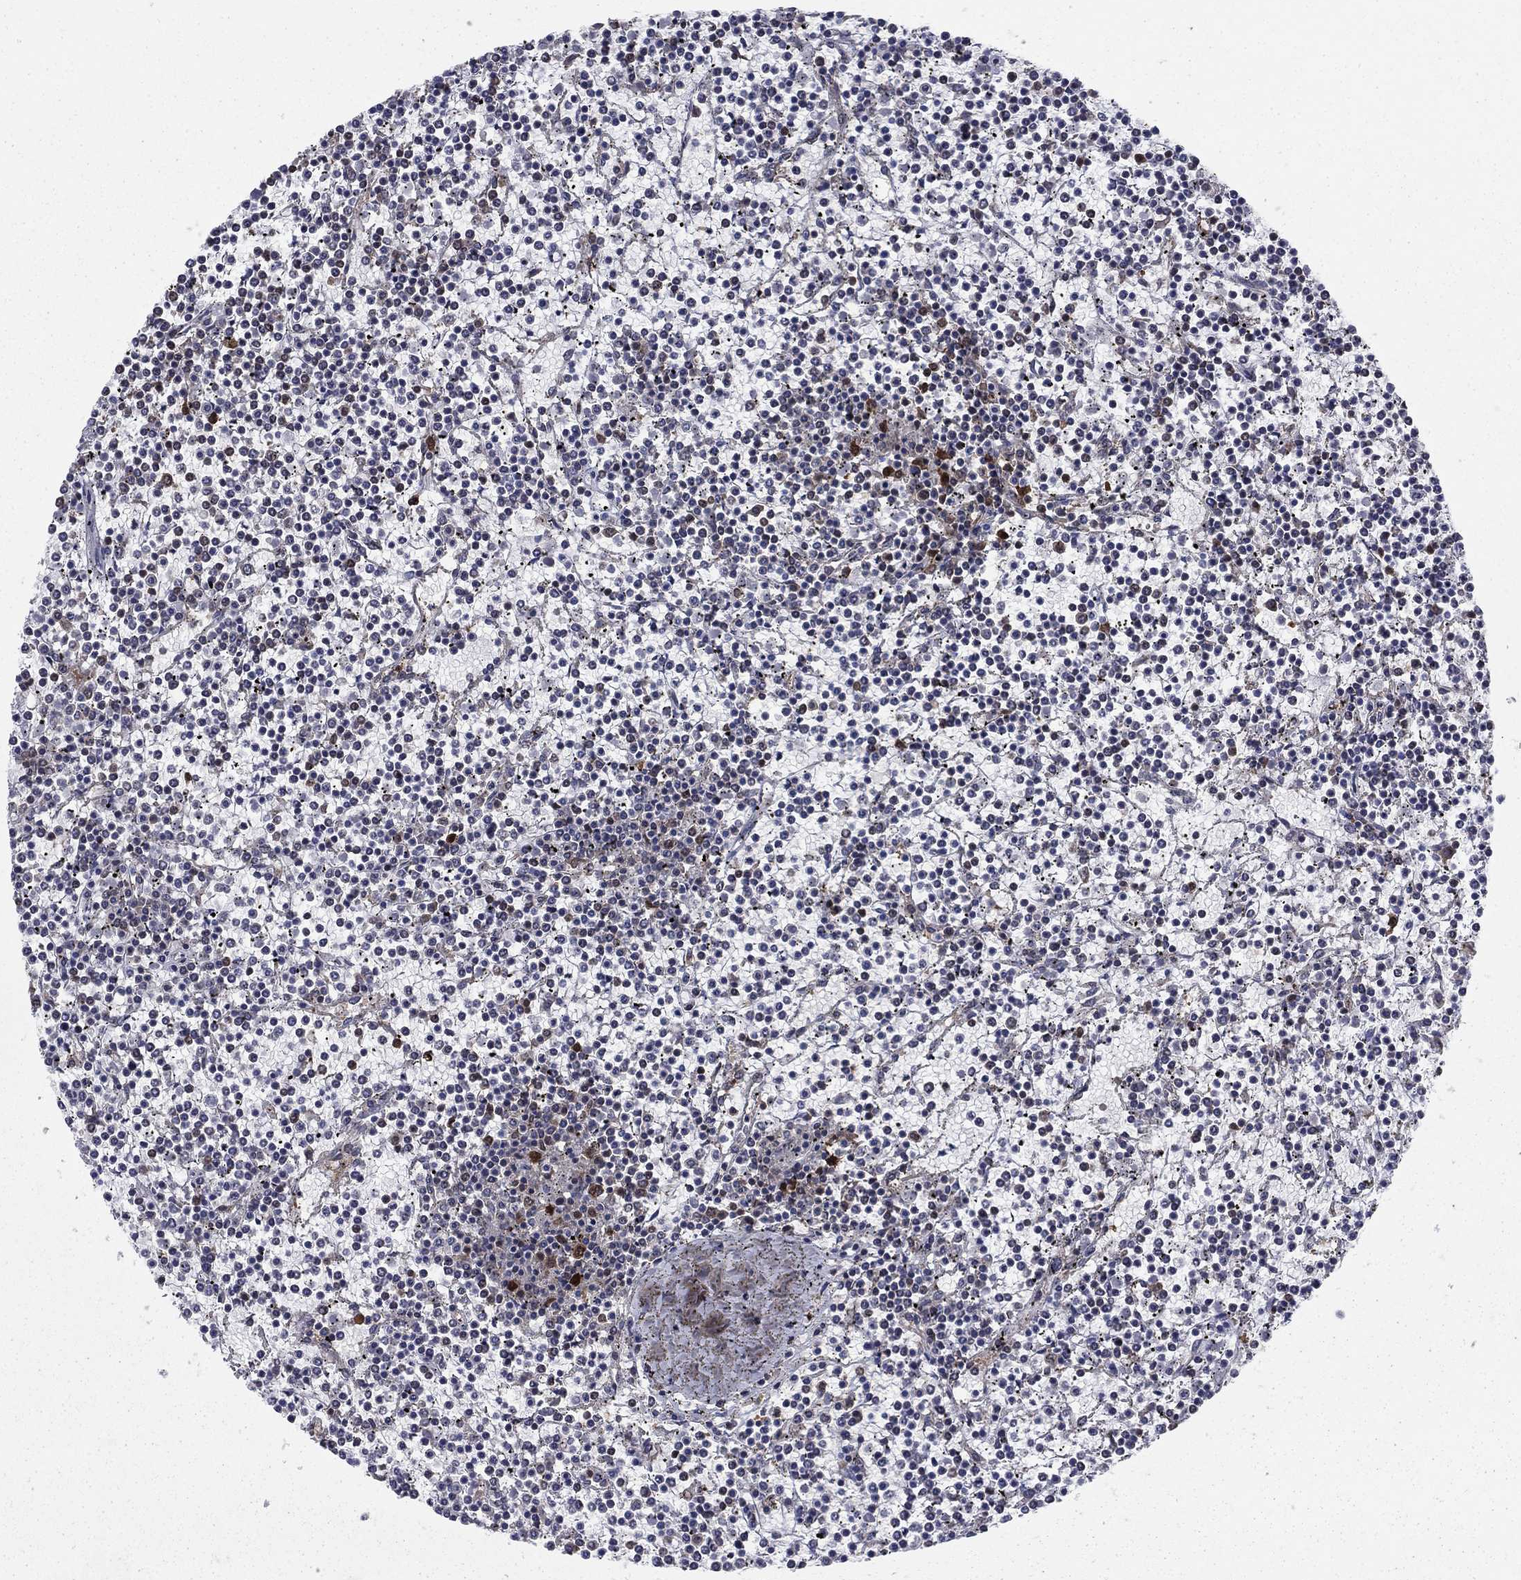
{"staining": {"intensity": "negative", "quantity": "none", "location": "none"}, "tissue": "lymphoma", "cell_type": "Tumor cells", "image_type": "cancer", "snomed": [{"axis": "morphology", "description": "Malignant lymphoma, non-Hodgkin's type, Low grade"}, {"axis": "topography", "description": "Spleen"}], "caption": "An IHC image of low-grade malignant lymphoma, non-Hodgkin's type is shown. There is no staining in tumor cells of low-grade malignant lymphoma, non-Hodgkin's type. Nuclei are stained in blue.", "gene": "FKBP4", "patient": {"sex": "female", "age": 19}}